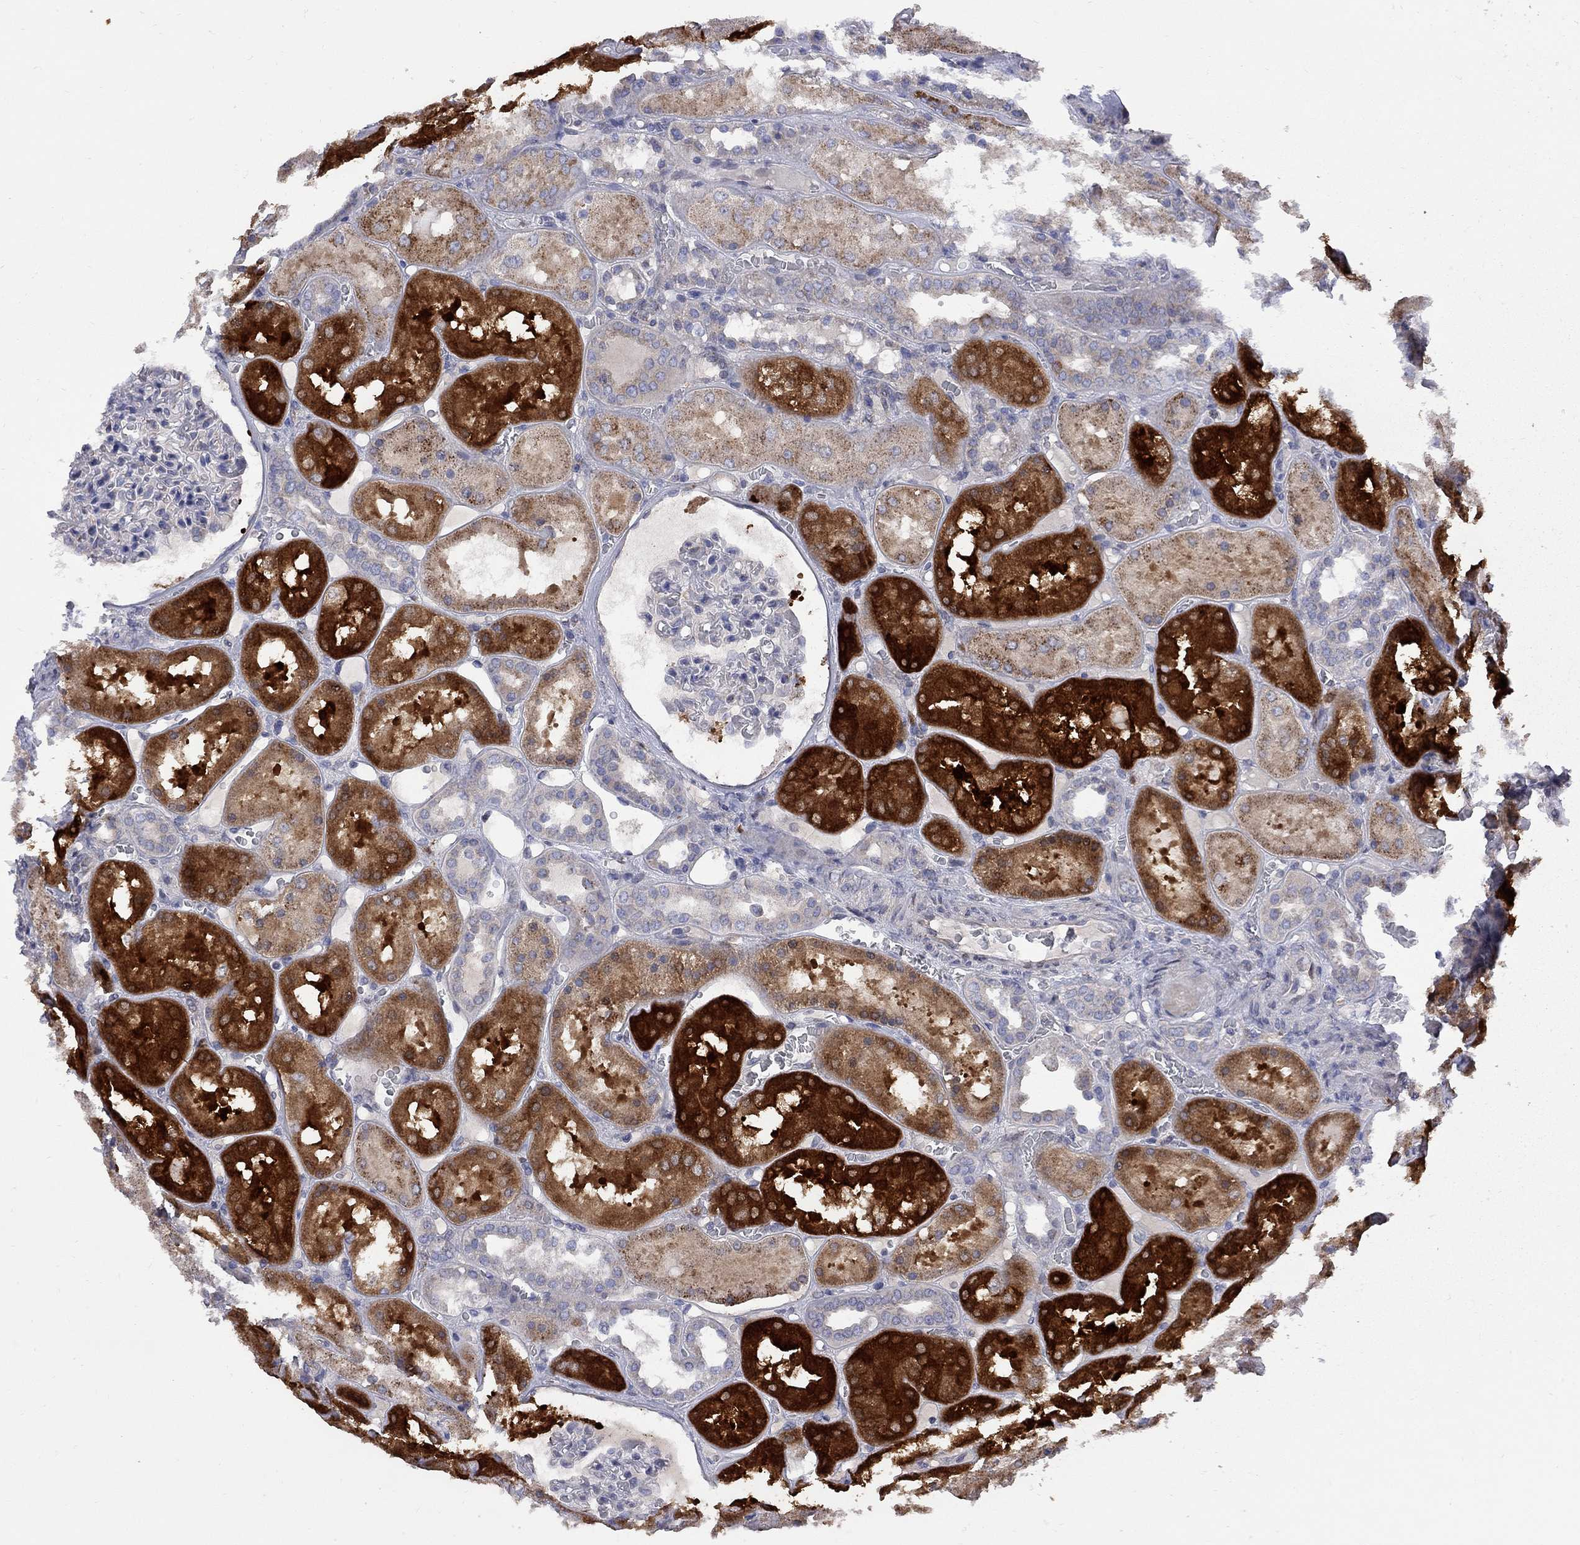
{"staining": {"intensity": "negative", "quantity": "none", "location": "none"}, "tissue": "kidney", "cell_type": "Cells in glomeruli", "image_type": "normal", "snomed": [{"axis": "morphology", "description": "Normal tissue, NOS"}, {"axis": "topography", "description": "Kidney"}], "caption": "There is no significant positivity in cells in glomeruli of kidney. Brightfield microscopy of immunohistochemistry (IHC) stained with DAB (brown) and hematoxylin (blue), captured at high magnification.", "gene": "MTHFR", "patient": {"sex": "male", "age": 73}}